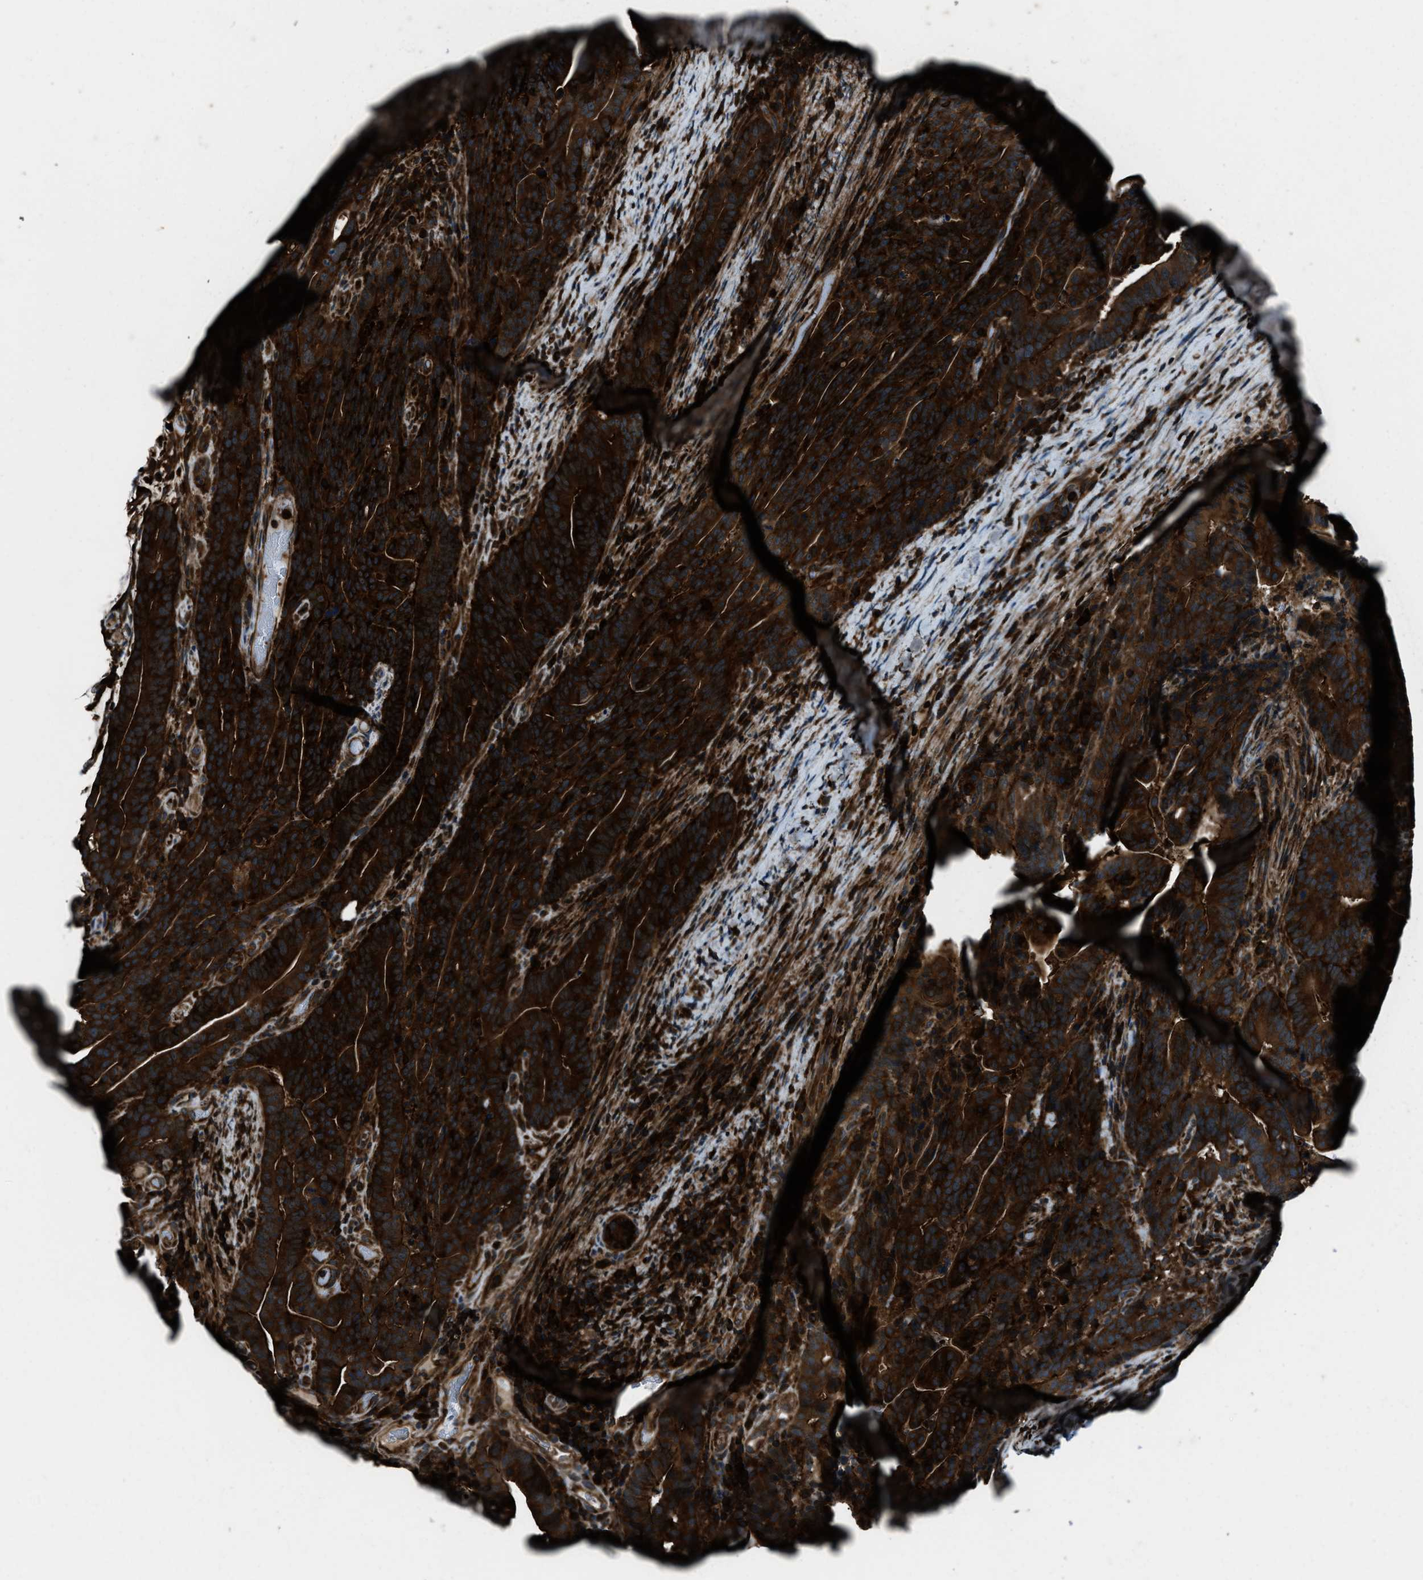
{"staining": {"intensity": "strong", "quantity": ">75%", "location": "cytoplasmic/membranous"}, "tissue": "colorectal cancer", "cell_type": "Tumor cells", "image_type": "cancer", "snomed": [{"axis": "morphology", "description": "Adenocarcinoma, NOS"}, {"axis": "topography", "description": "Colon"}], "caption": "DAB (3,3'-diaminobenzidine) immunohistochemical staining of colorectal adenocarcinoma shows strong cytoplasmic/membranous protein expression in about >75% of tumor cells.", "gene": "SNX30", "patient": {"sex": "female", "age": 66}}